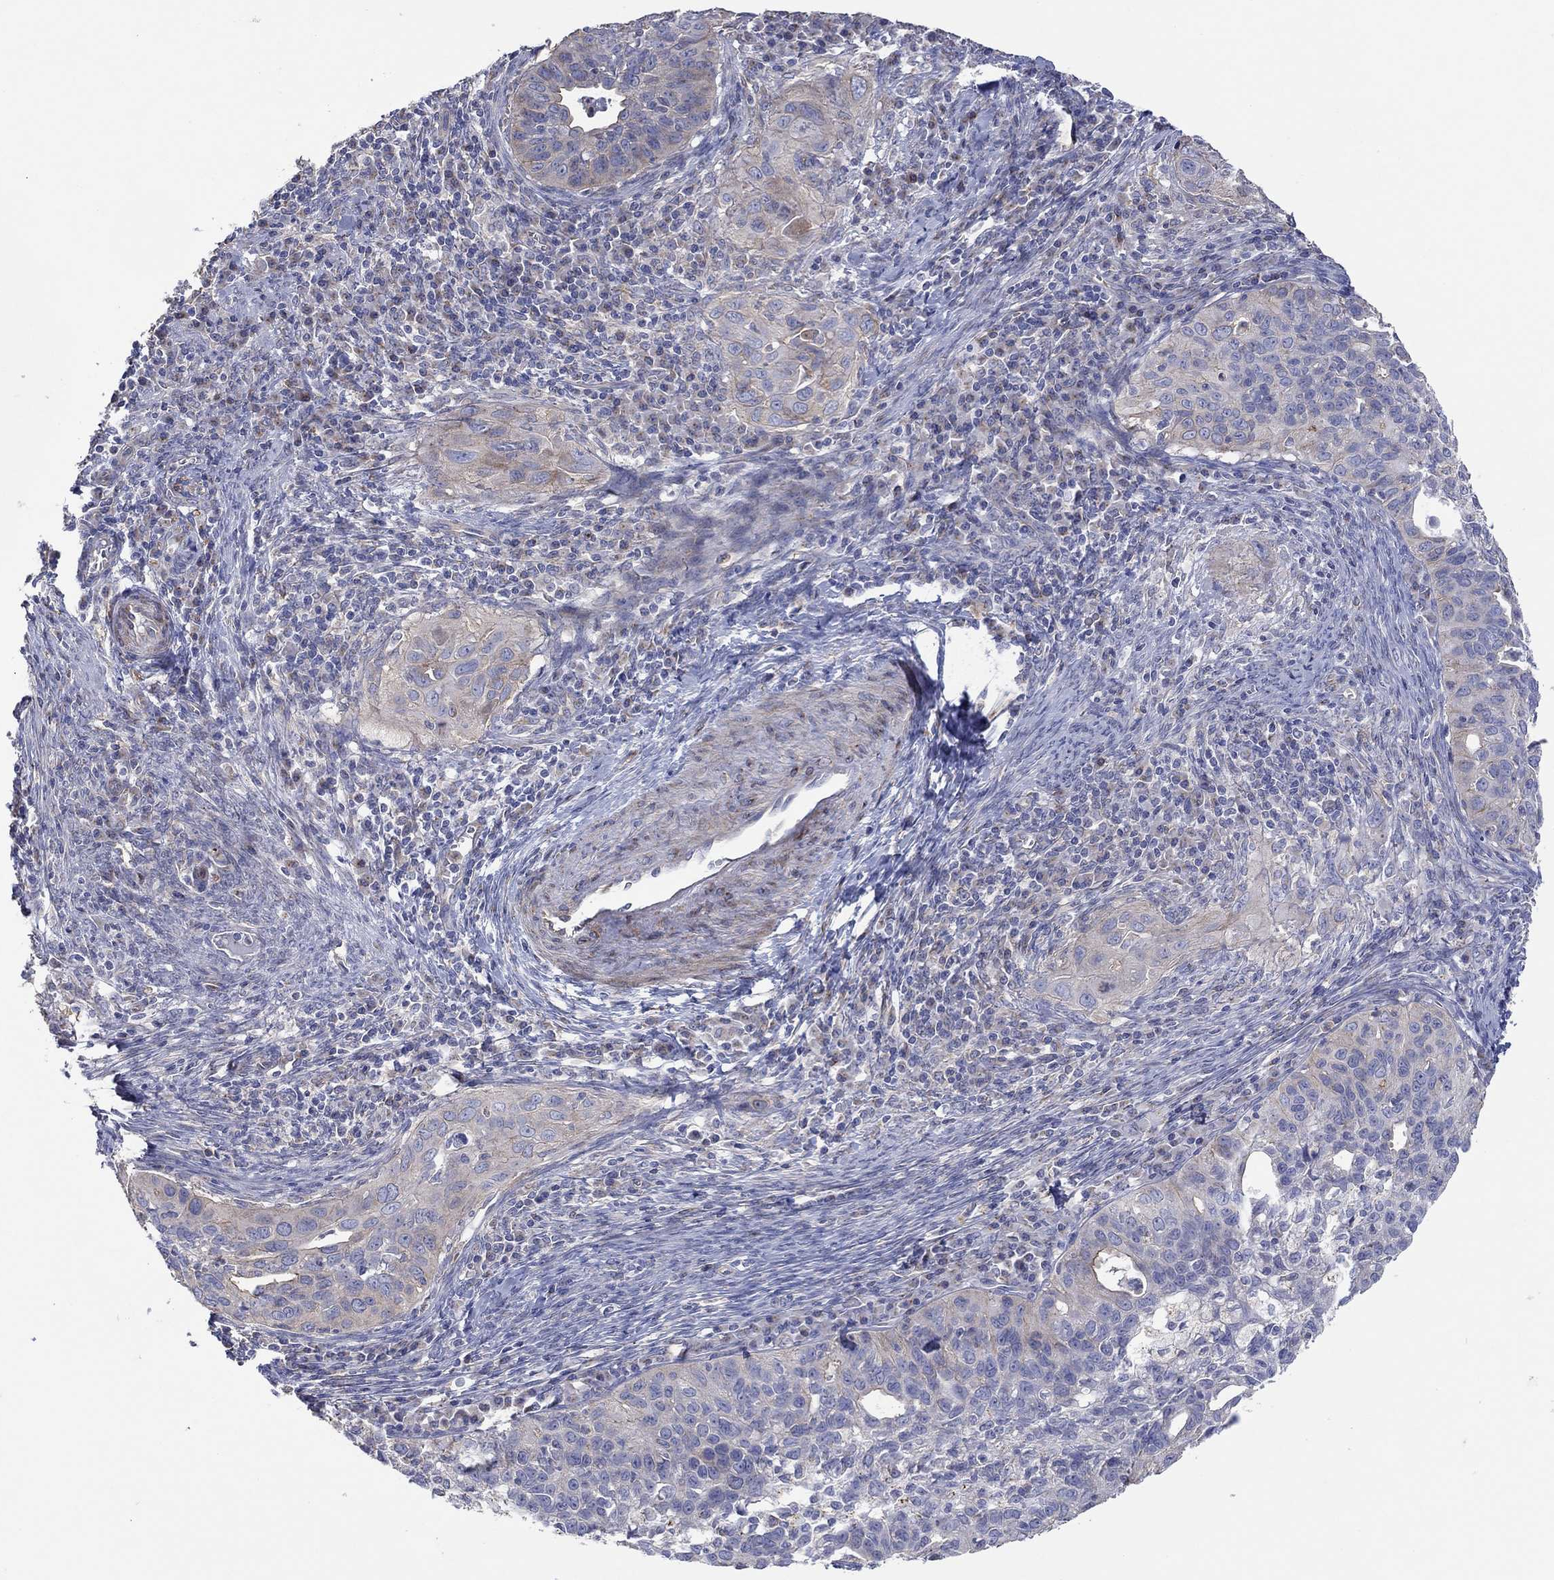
{"staining": {"intensity": "weak", "quantity": "25%-75%", "location": "cytoplasmic/membranous"}, "tissue": "cervical cancer", "cell_type": "Tumor cells", "image_type": "cancer", "snomed": [{"axis": "morphology", "description": "Squamous cell carcinoma, NOS"}, {"axis": "topography", "description": "Cervix"}], "caption": "Cervical cancer (squamous cell carcinoma) stained with IHC demonstrates weak cytoplasmic/membranous expression in approximately 25%-75% of tumor cells.", "gene": "TPRN", "patient": {"sex": "female", "age": 26}}